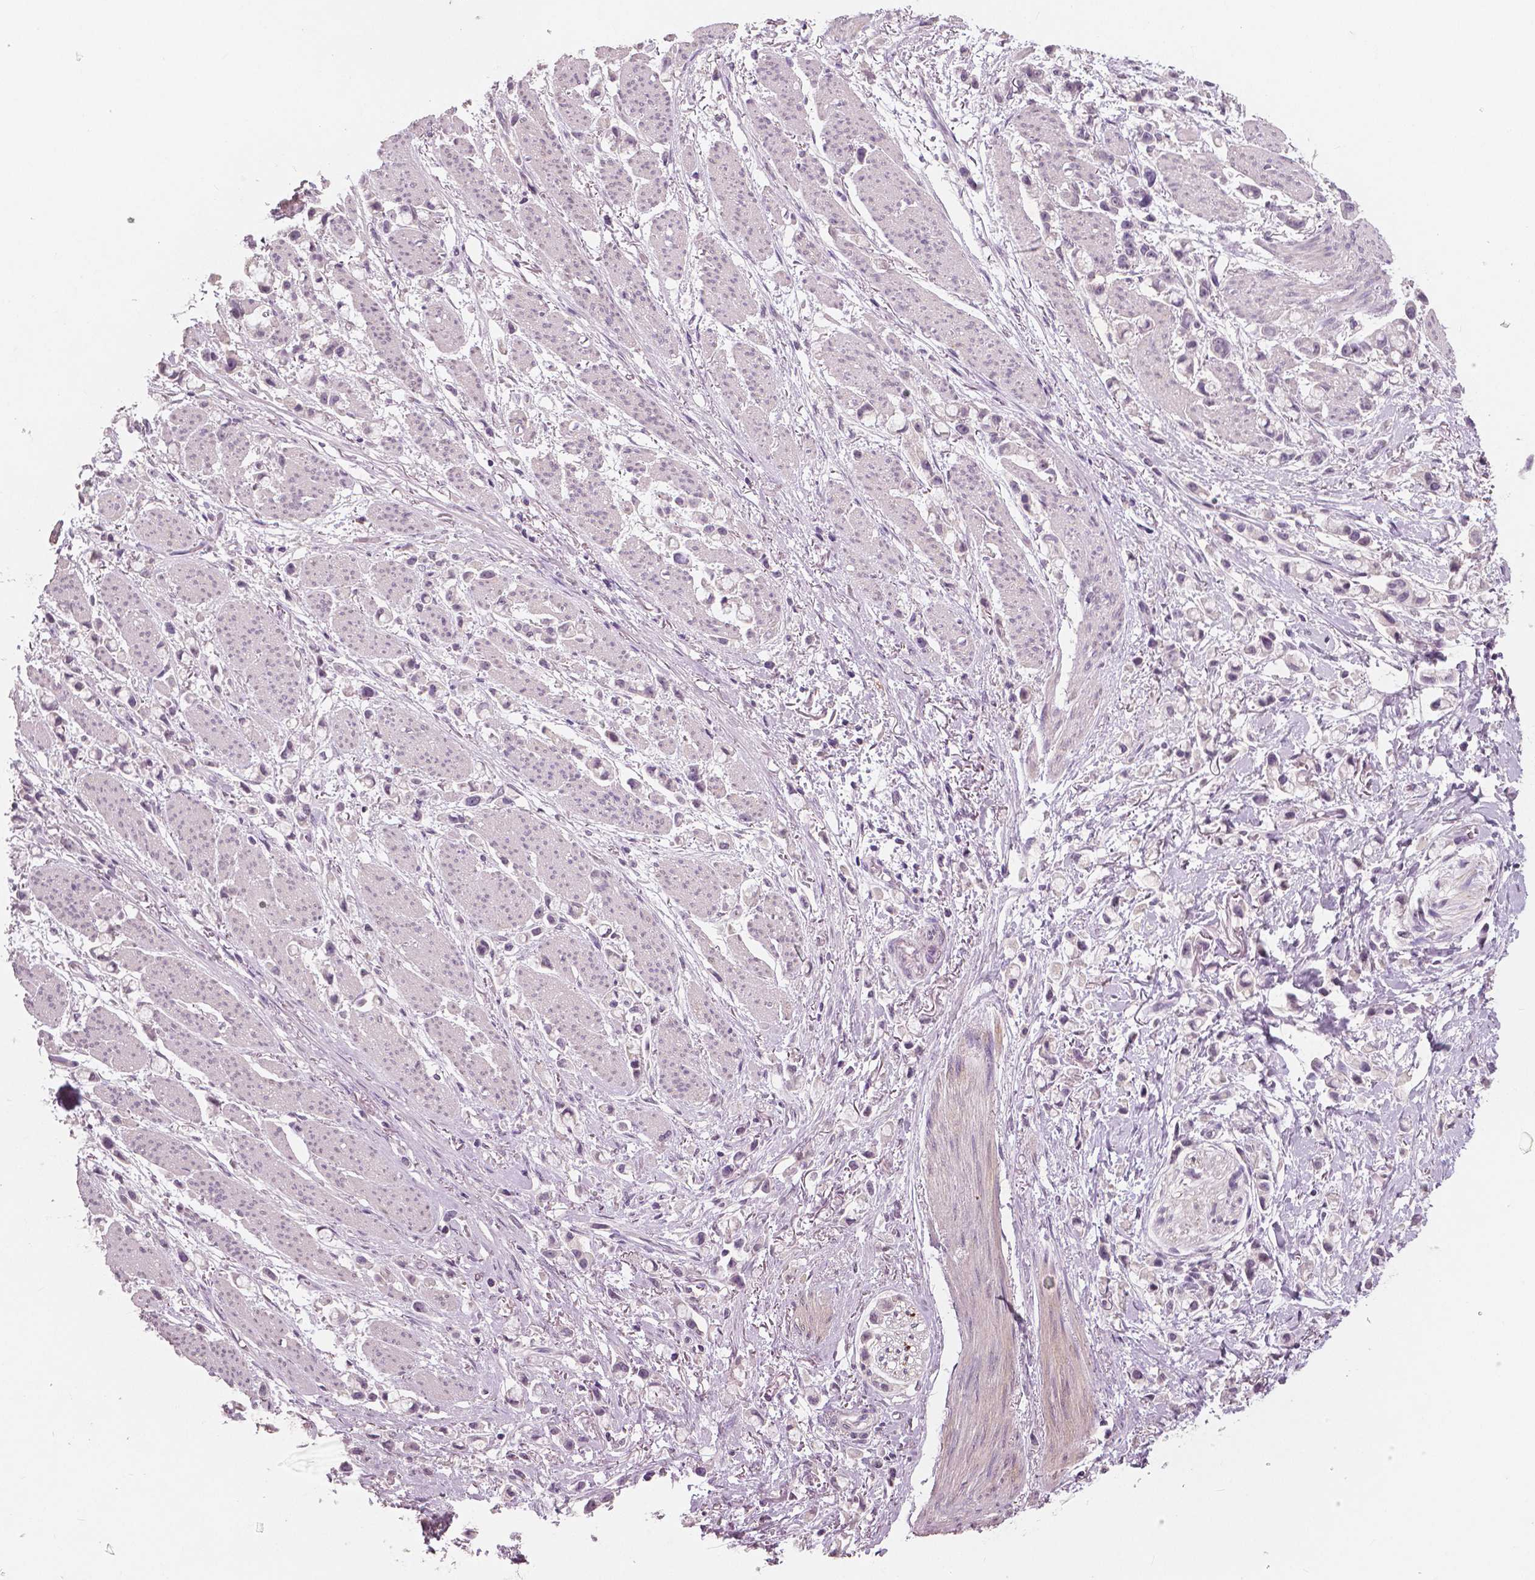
{"staining": {"intensity": "negative", "quantity": "none", "location": "none"}, "tissue": "stomach cancer", "cell_type": "Tumor cells", "image_type": "cancer", "snomed": [{"axis": "morphology", "description": "Adenocarcinoma, NOS"}, {"axis": "topography", "description": "Stomach"}], "caption": "Immunohistochemistry (IHC) micrograph of neoplastic tissue: stomach cancer (adenocarcinoma) stained with DAB (3,3'-diaminobenzidine) demonstrates no significant protein expression in tumor cells.", "gene": "NECAB1", "patient": {"sex": "female", "age": 81}}